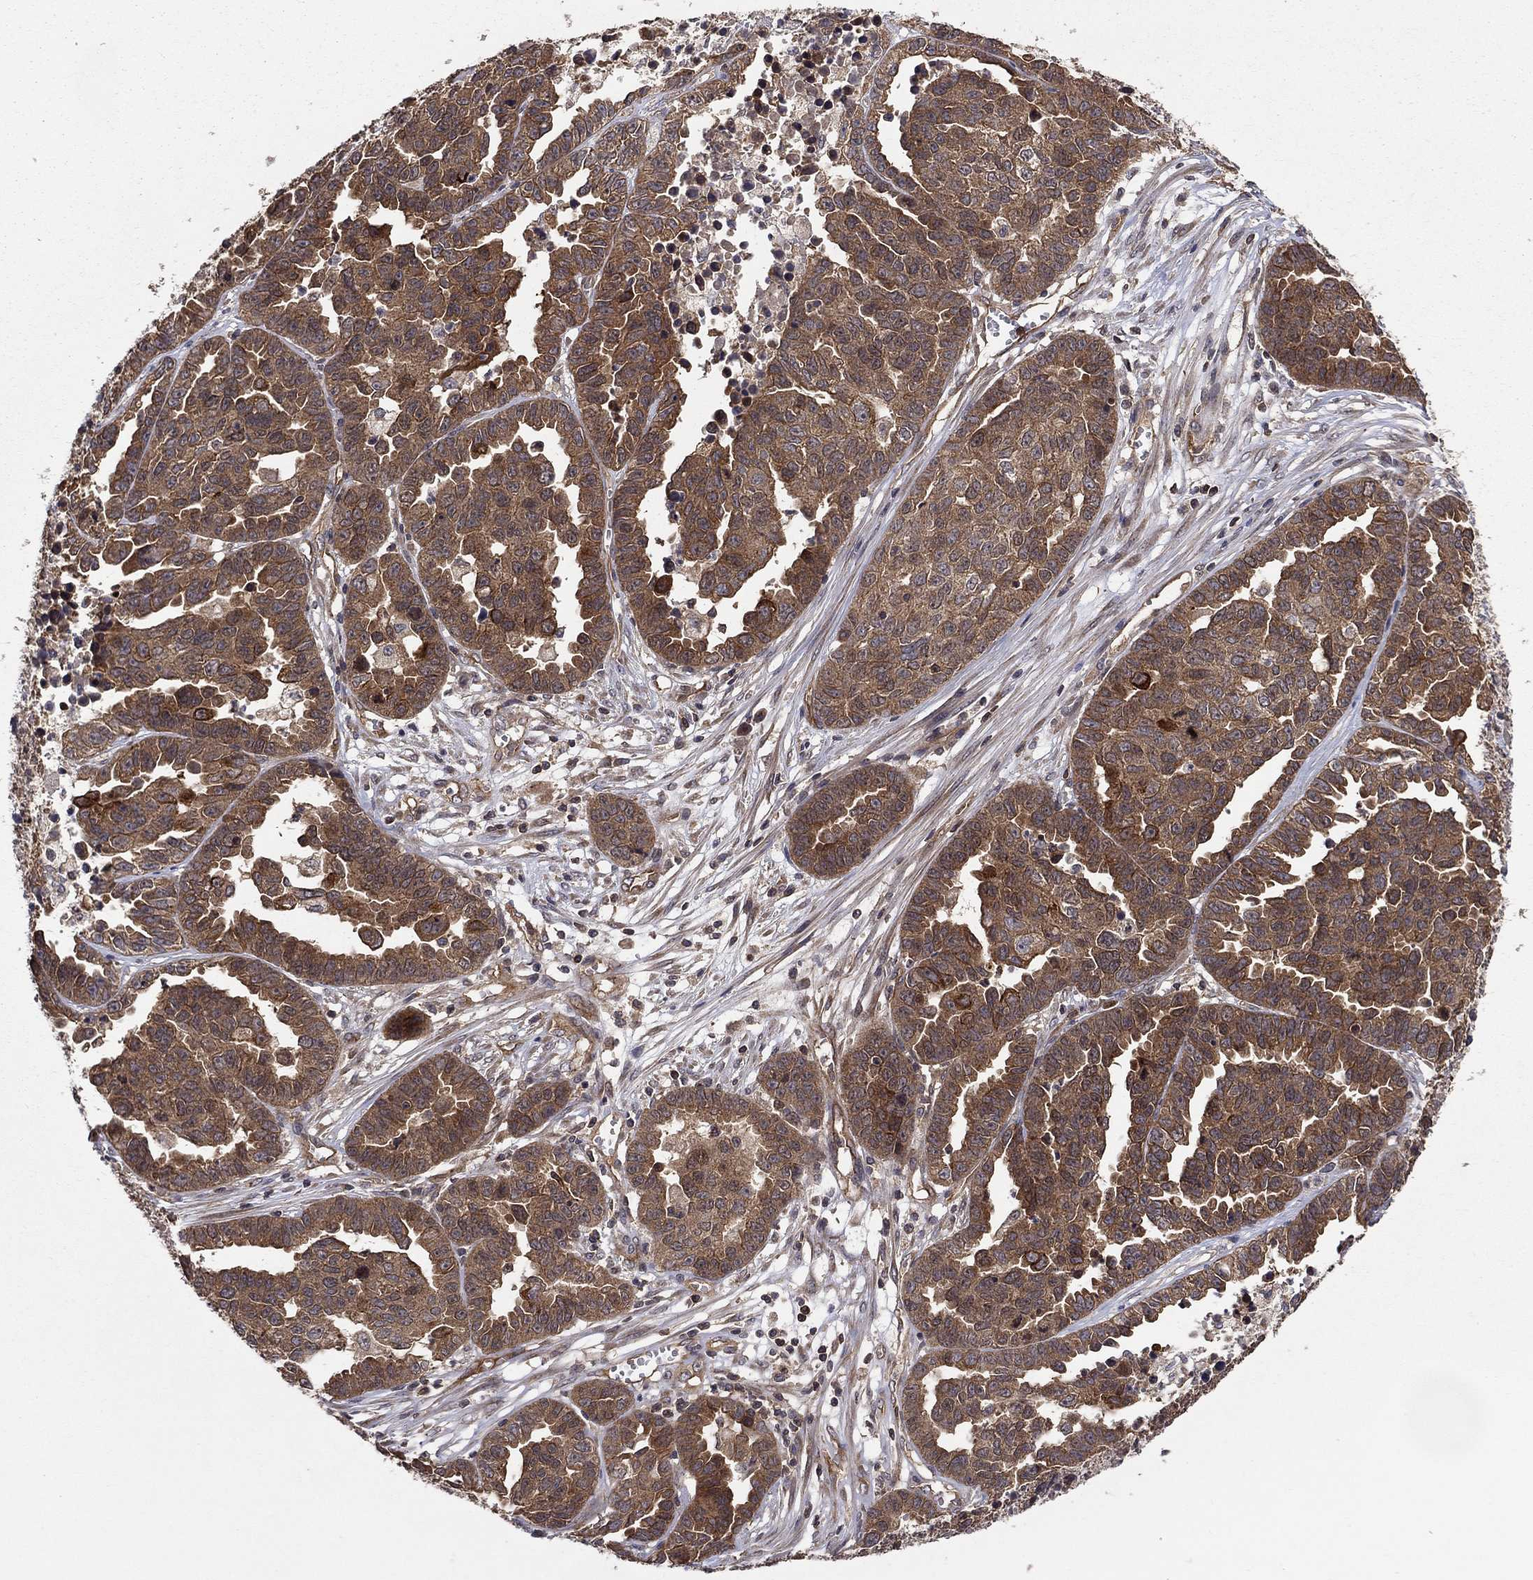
{"staining": {"intensity": "strong", "quantity": ">75%", "location": "cytoplasmic/membranous"}, "tissue": "ovarian cancer", "cell_type": "Tumor cells", "image_type": "cancer", "snomed": [{"axis": "morphology", "description": "Cystadenocarcinoma, serous, NOS"}, {"axis": "topography", "description": "Ovary"}], "caption": "A high-resolution image shows immunohistochemistry staining of ovarian cancer (serous cystadenocarcinoma), which reveals strong cytoplasmic/membranous expression in approximately >75% of tumor cells. (DAB (3,3'-diaminobenzidine) IHC with brightfield microscopy, high magnification).", "gene": "BMERB1", "patient": {"sex": "female", "age": 87}}